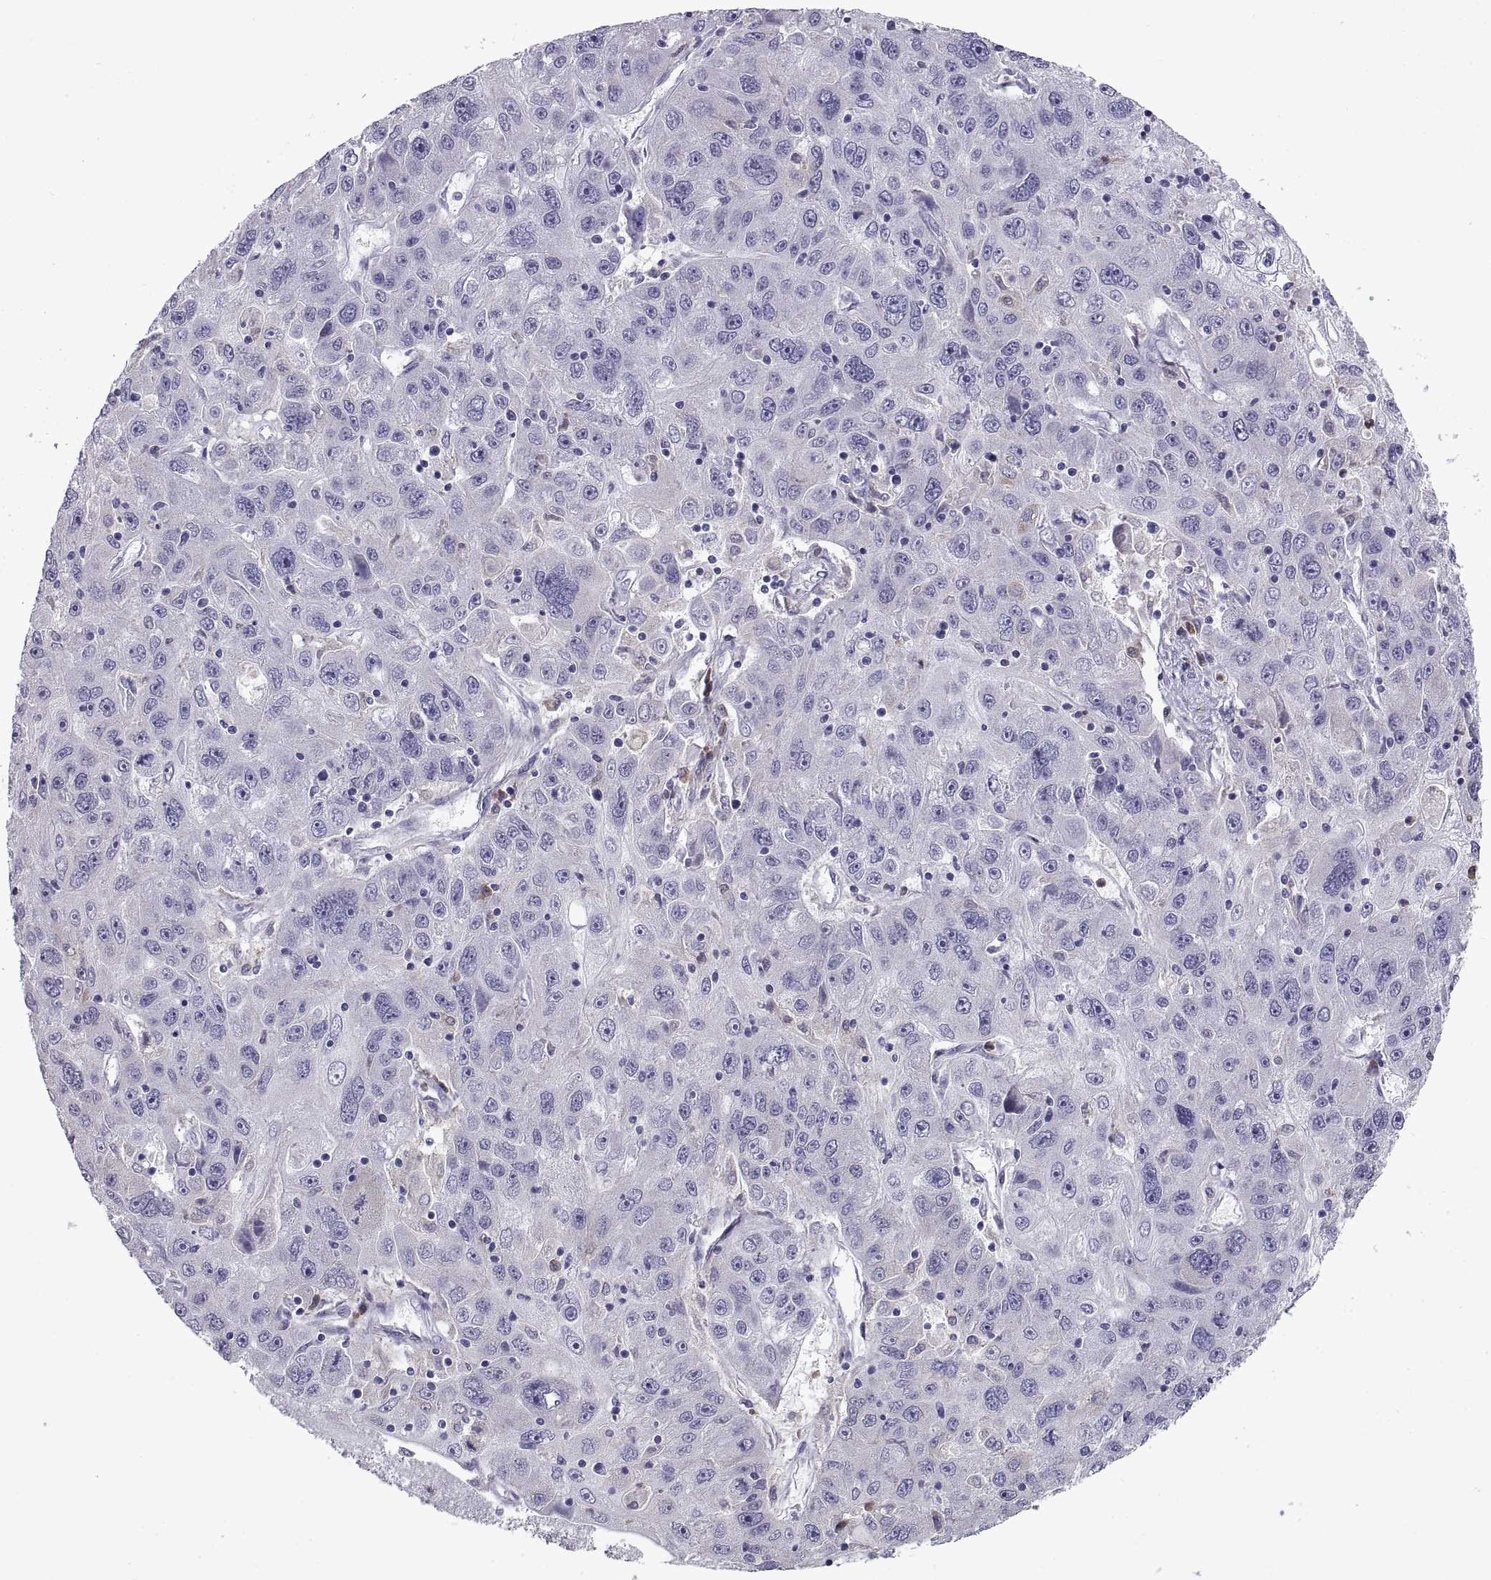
{"staining": {"intensity": "negative", "quantity": "none", "location": "none"}, "tissue": "stomach cancer", "cell_type": "Tumor cells", "image_type": "cancer", "snomed": [{"axis": "morphology", "description": "Adenocarcinoma, NOS"}, {"axis": "topography", "description": "Stomach"}], "caption": "IHC photomicrograph of stomach cancer stained for a protein (brown), which reveals no staining in tumor cells. (DAB (3,3'-diaminobenzidine) immunohistochemistry, high magnification).", "gene": "DOK3", "patient": {"sex": "male", "age": 56}}